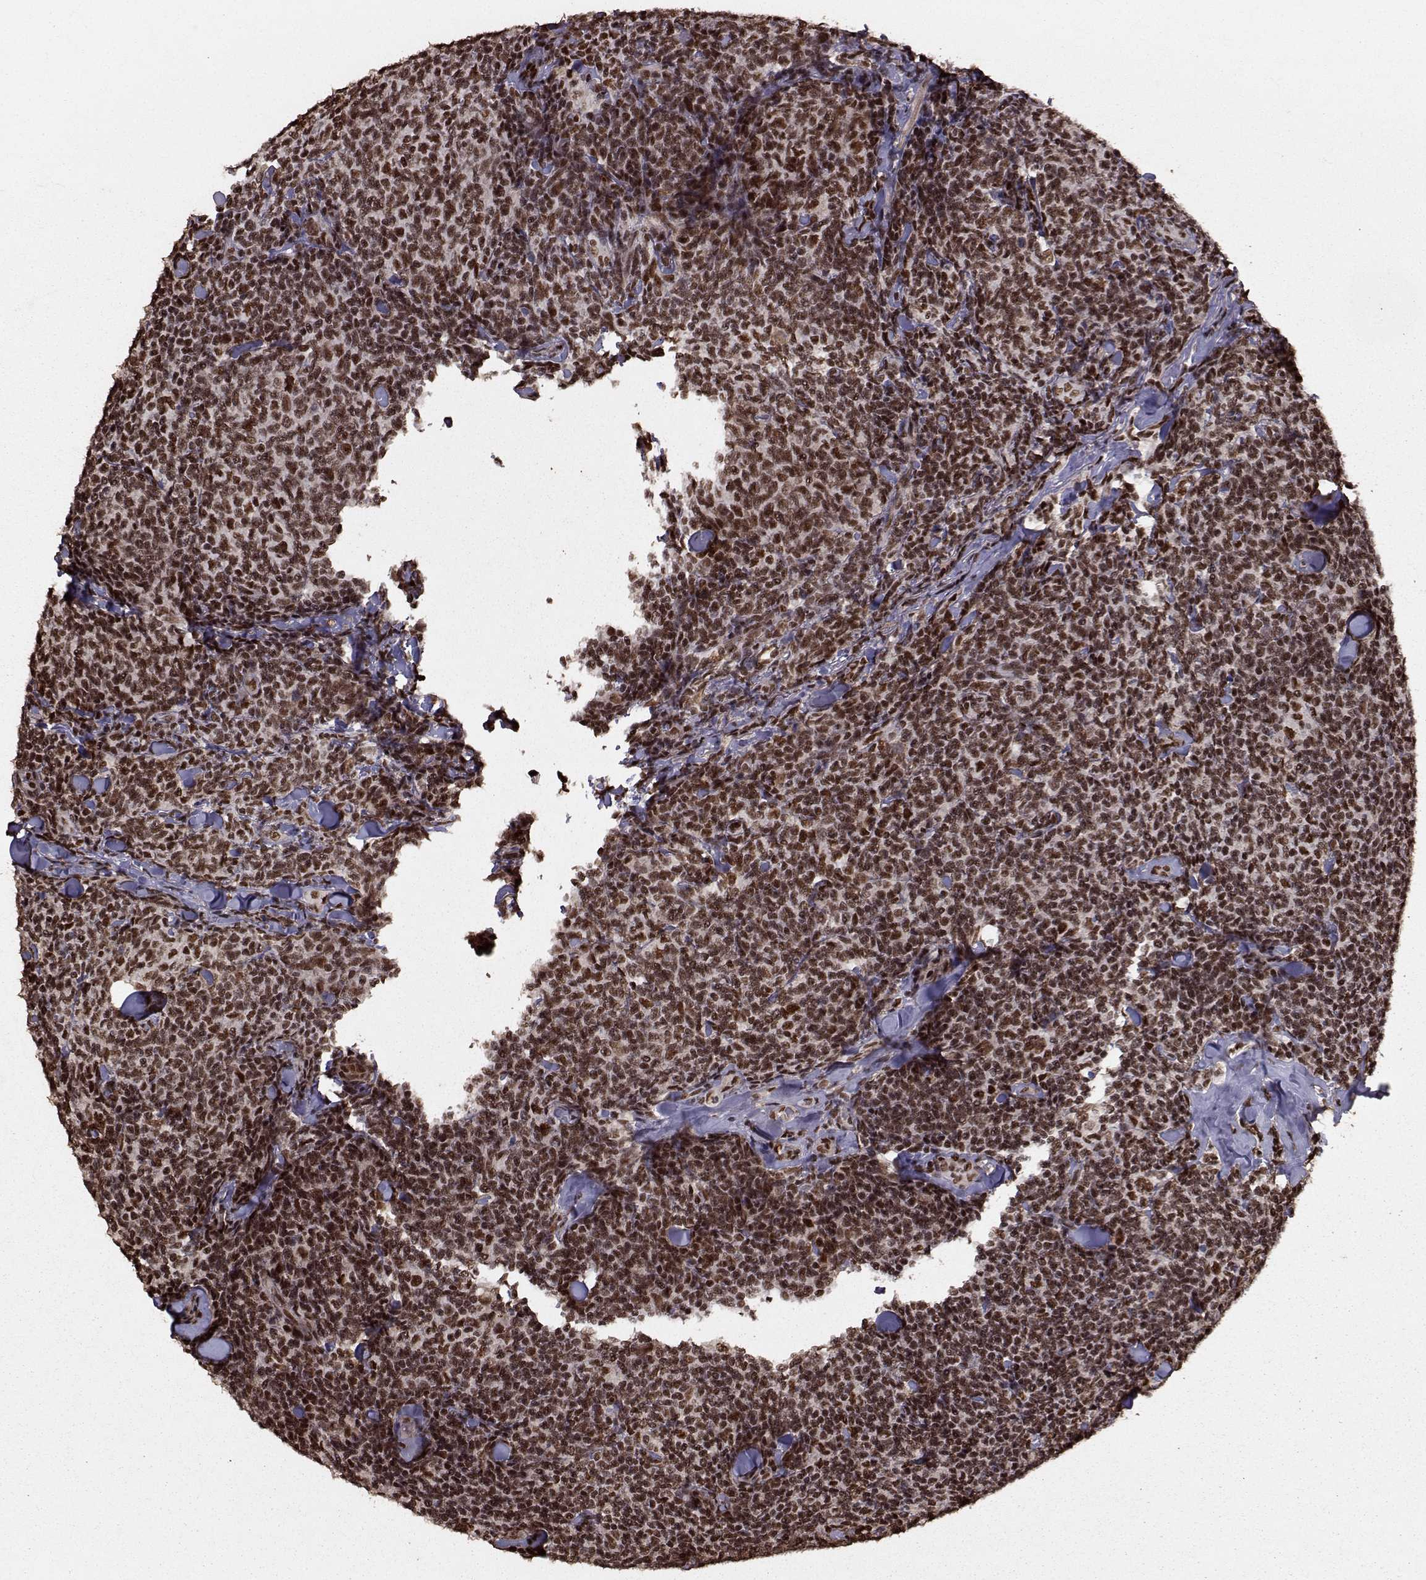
{"staining": {"intensity": "strong", "quantity": ">75%", "location": "nuclear"}, "tissue": "lymphoma", "cell_type": "Tumor cells", "image_type": "cancer", "snomed": [{"axis": "morphology", "description": "Malignant lymphoma, non-Hodgkin's type, Low grade"}, {"axis": "topography", "description": "Lymph node"}], "caption": "An image of human lymphoma stained for a protein shows strong nuclear brown staining in tumor cells.", "gene": "SF1", "patient": {"sex": "female", "age": 56}}